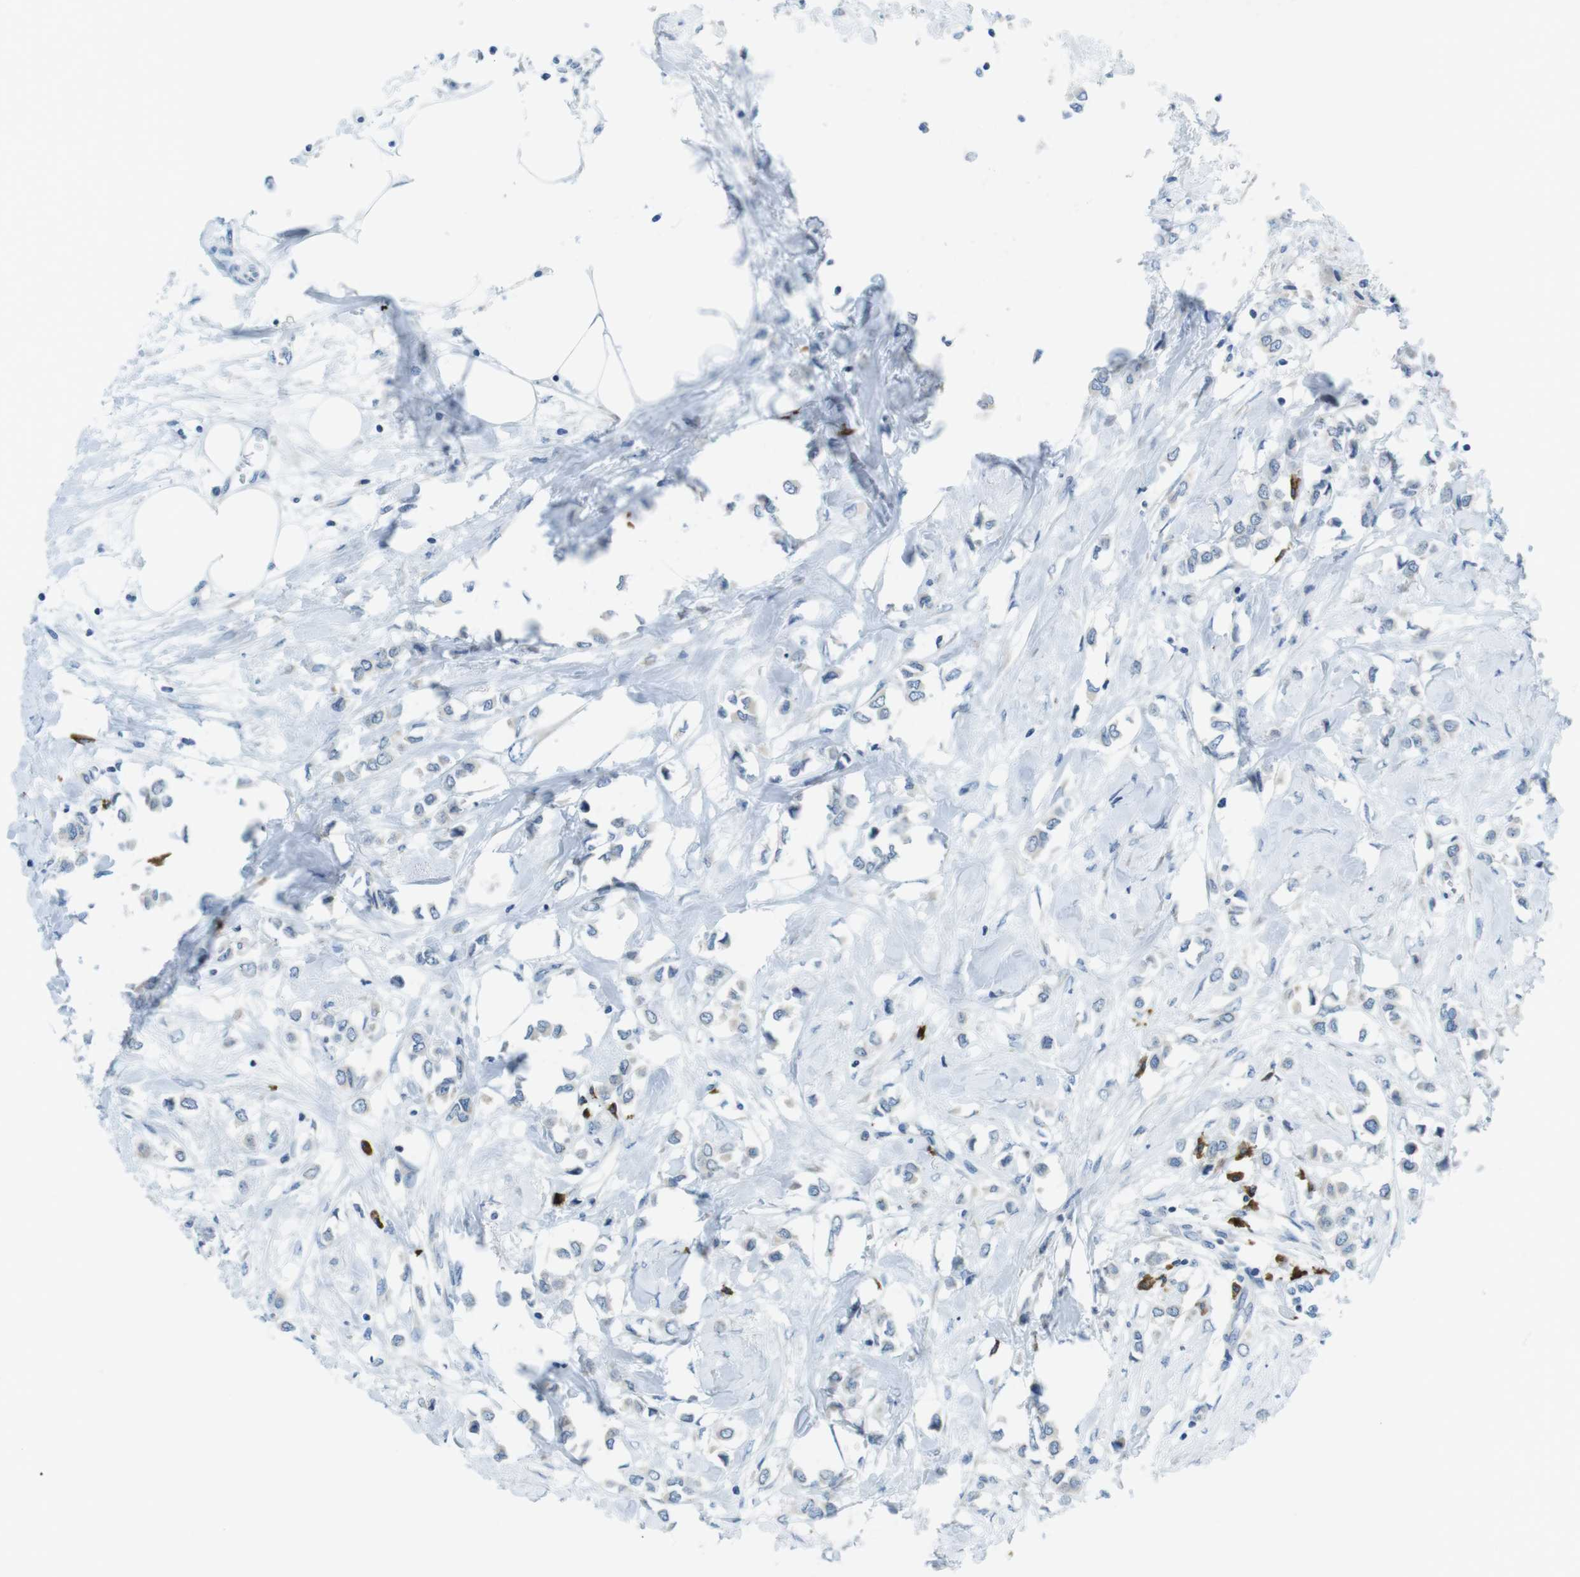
{"staining": {"intensity": "negative", "quantity": "none", "location": "none"}, "tissue": "breast cancer", "cell_type": "Tumor cells", "image_type": "cancer", "snomed": [{"axis": "morphology", "description": "Lobular carcinoma"}, {"axis": "topography", "description": "Breast"}], "caption": "High magnification brightfield microscopy of lobular carcinoma (breast) stained with DAB (3,3'-diaminobenzidine) (brown) and counterstained with hematoxylin (blue): tumor cells show no significant staining.", "gene": "CLPTM1L", "patient": {"sex": "female", "age": 51}}